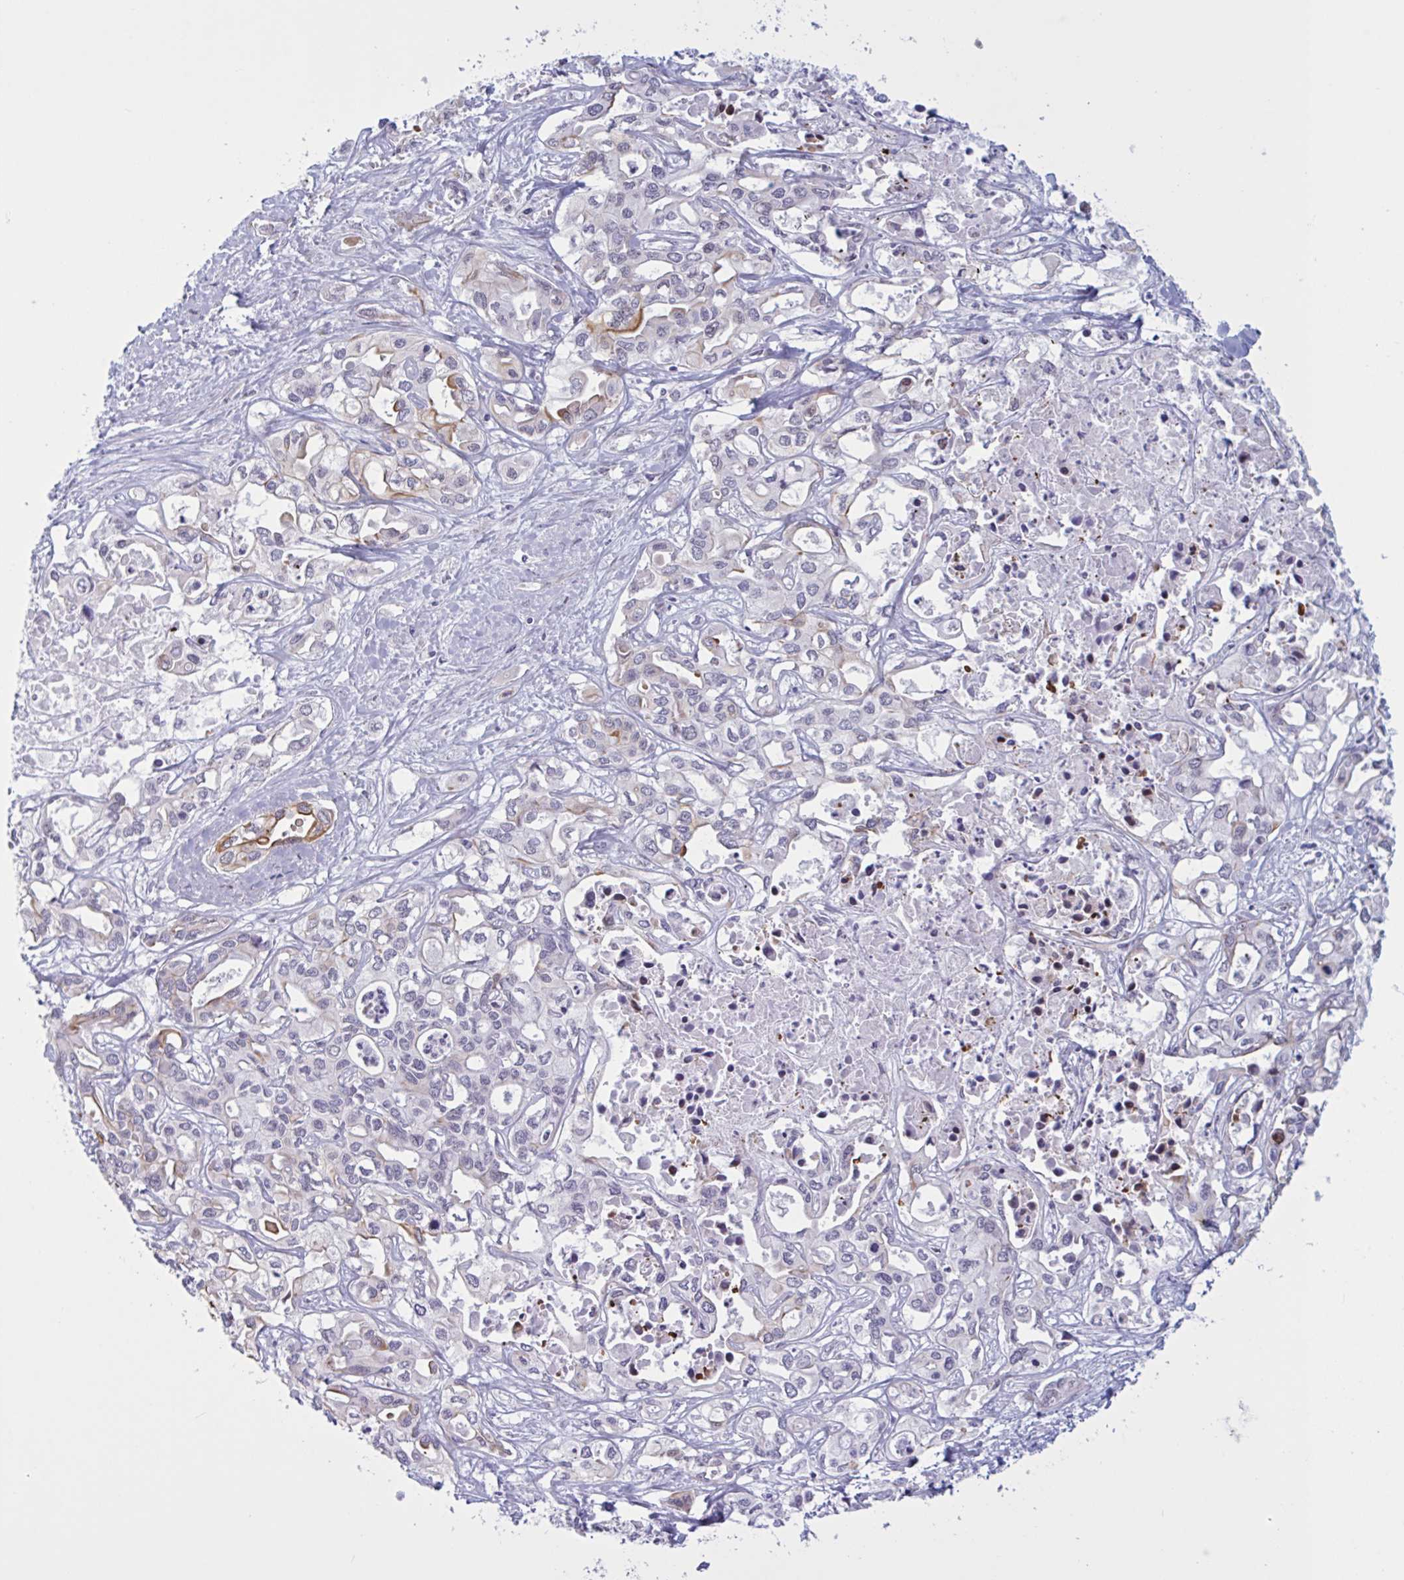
{"staining": {"intensity": "moderate", "quantity": "<25%", "location": "cytoplasmic/membranous"}, "tissue": "liver cancer", "cell_type": "Tumor cells", "image_type": "cancer", "snomed": [{"axis": "morphology", "description": "Cholangiocarcinoma"}, {"axis": "topography", "description": "Liver"}], "caption": "Tumor cells exhibit low levels of moderate cytoplasmic/membranous positivity in approximately <25% of cells in liver cancer (cholangiocarcinoma).", "gene": "PRMT6", "patient": {"sex": "female", "age": 64}}